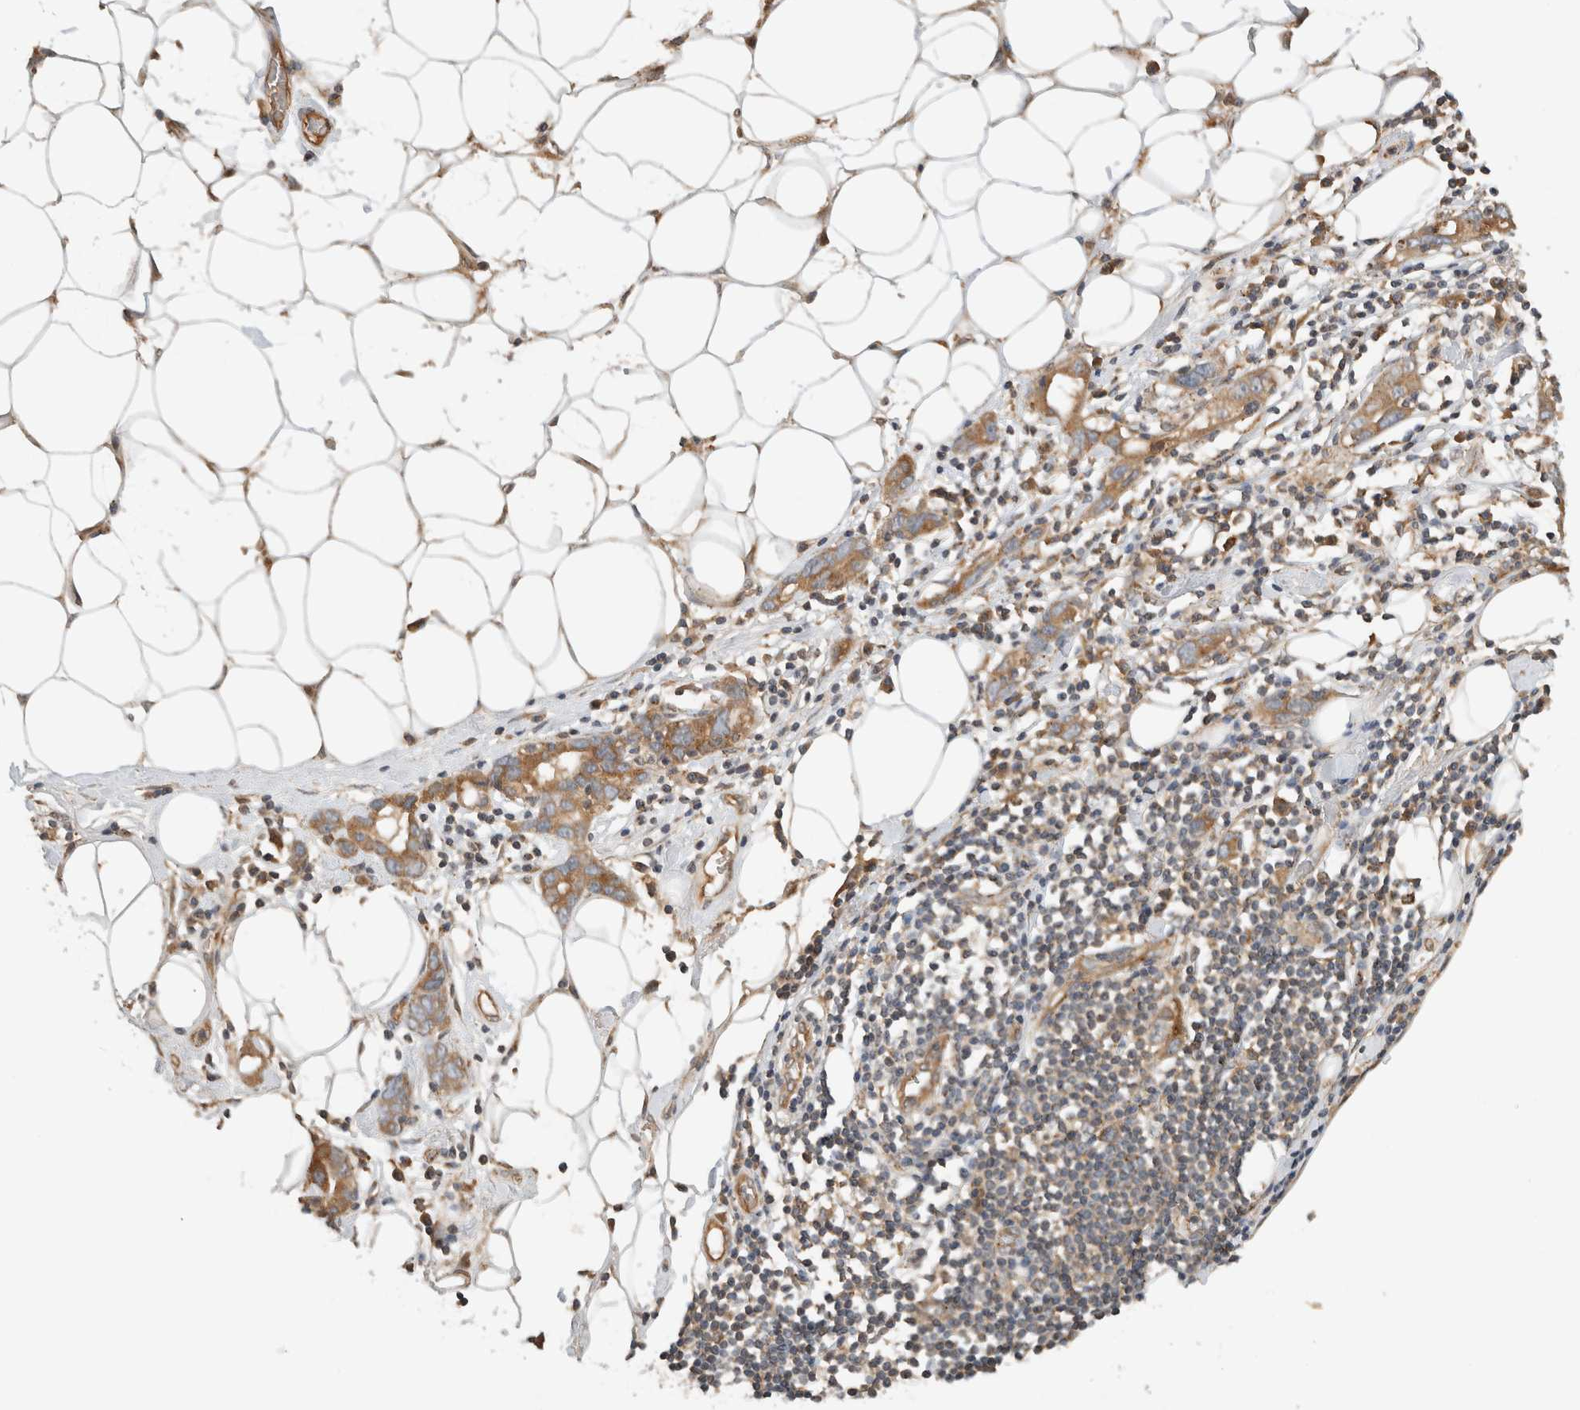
{"staining": {"intensity": "moderate", "quantity": ">75%", "location": "cytoplasmic/membranous"}, "tissue": "stomach cancer", "cell_type": "Tumor cells", "image_type": "cancer", "snomed": [{"axis": "morphology", "description": "Adenocarcinoma, NOS"}, {"axis": "topography", "description": "Stomach, lower"}], "caption": "The micrograph reveals a brown stain indicating the presence of a protein in the cytoplasmic/membranous of tumor cells in stomach cancer (adenocarcinoma). (DAB (3,3'-diaminobenzidine) = brown stain, brightfield microscopy at high magnification).", "gene": "ARMC9", "patient": {"sex": "female", "age": 93}}